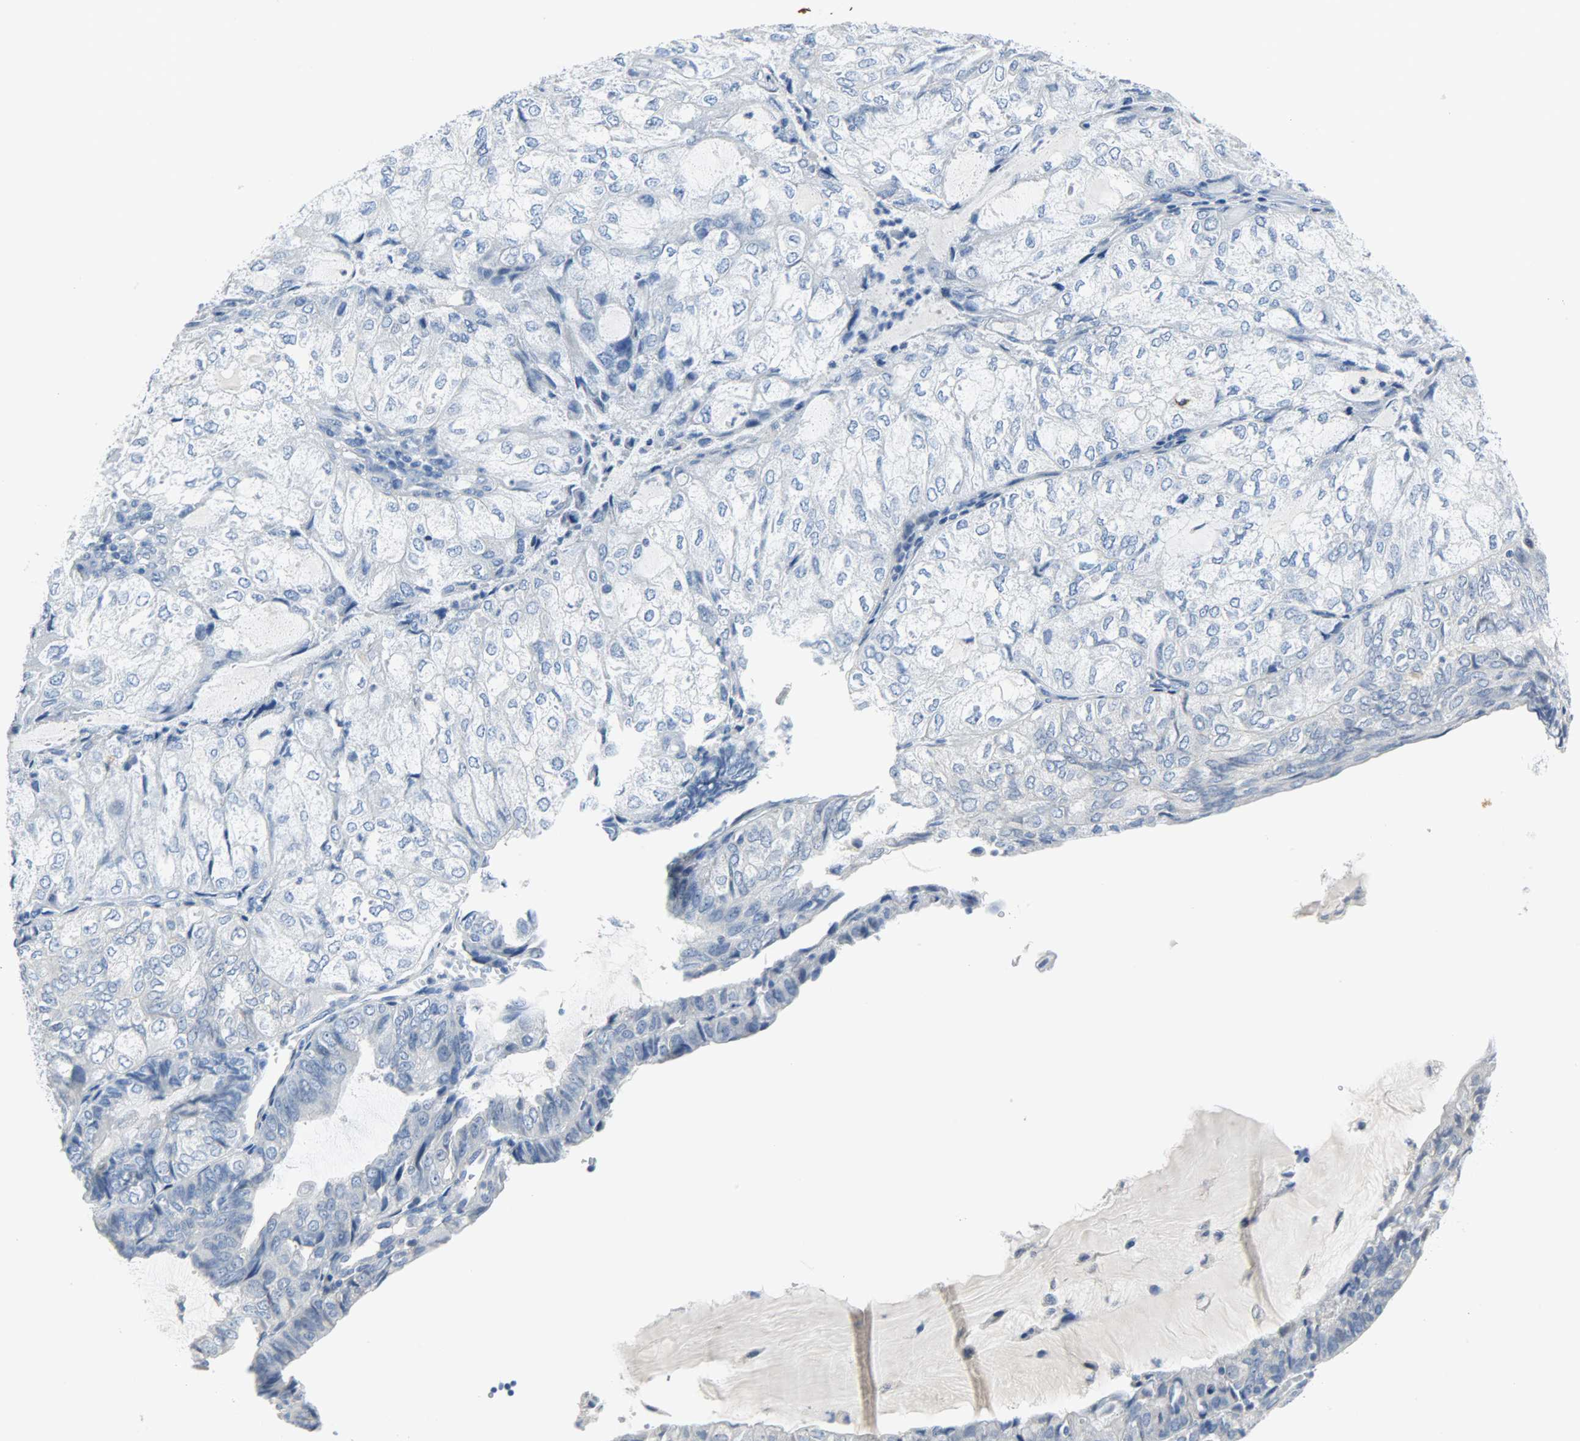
{"staining": {"intensity": "negative", "quantity": "none", "location": "none"}, "tissue": "endometrial cancer", "cell_type": "Tumor cells", "image_type": "cancer", "snomed": [{"axis": "morphology", "description": "Adenocarcinoma, NOS"}, {"axis": "topography", "description": "Endometrium"}], "caption": "There is no significant staining in tumor cells of endometrial cancer.", "gene": "CEBPE", "patient": {"sex": "female", "age": 81}}